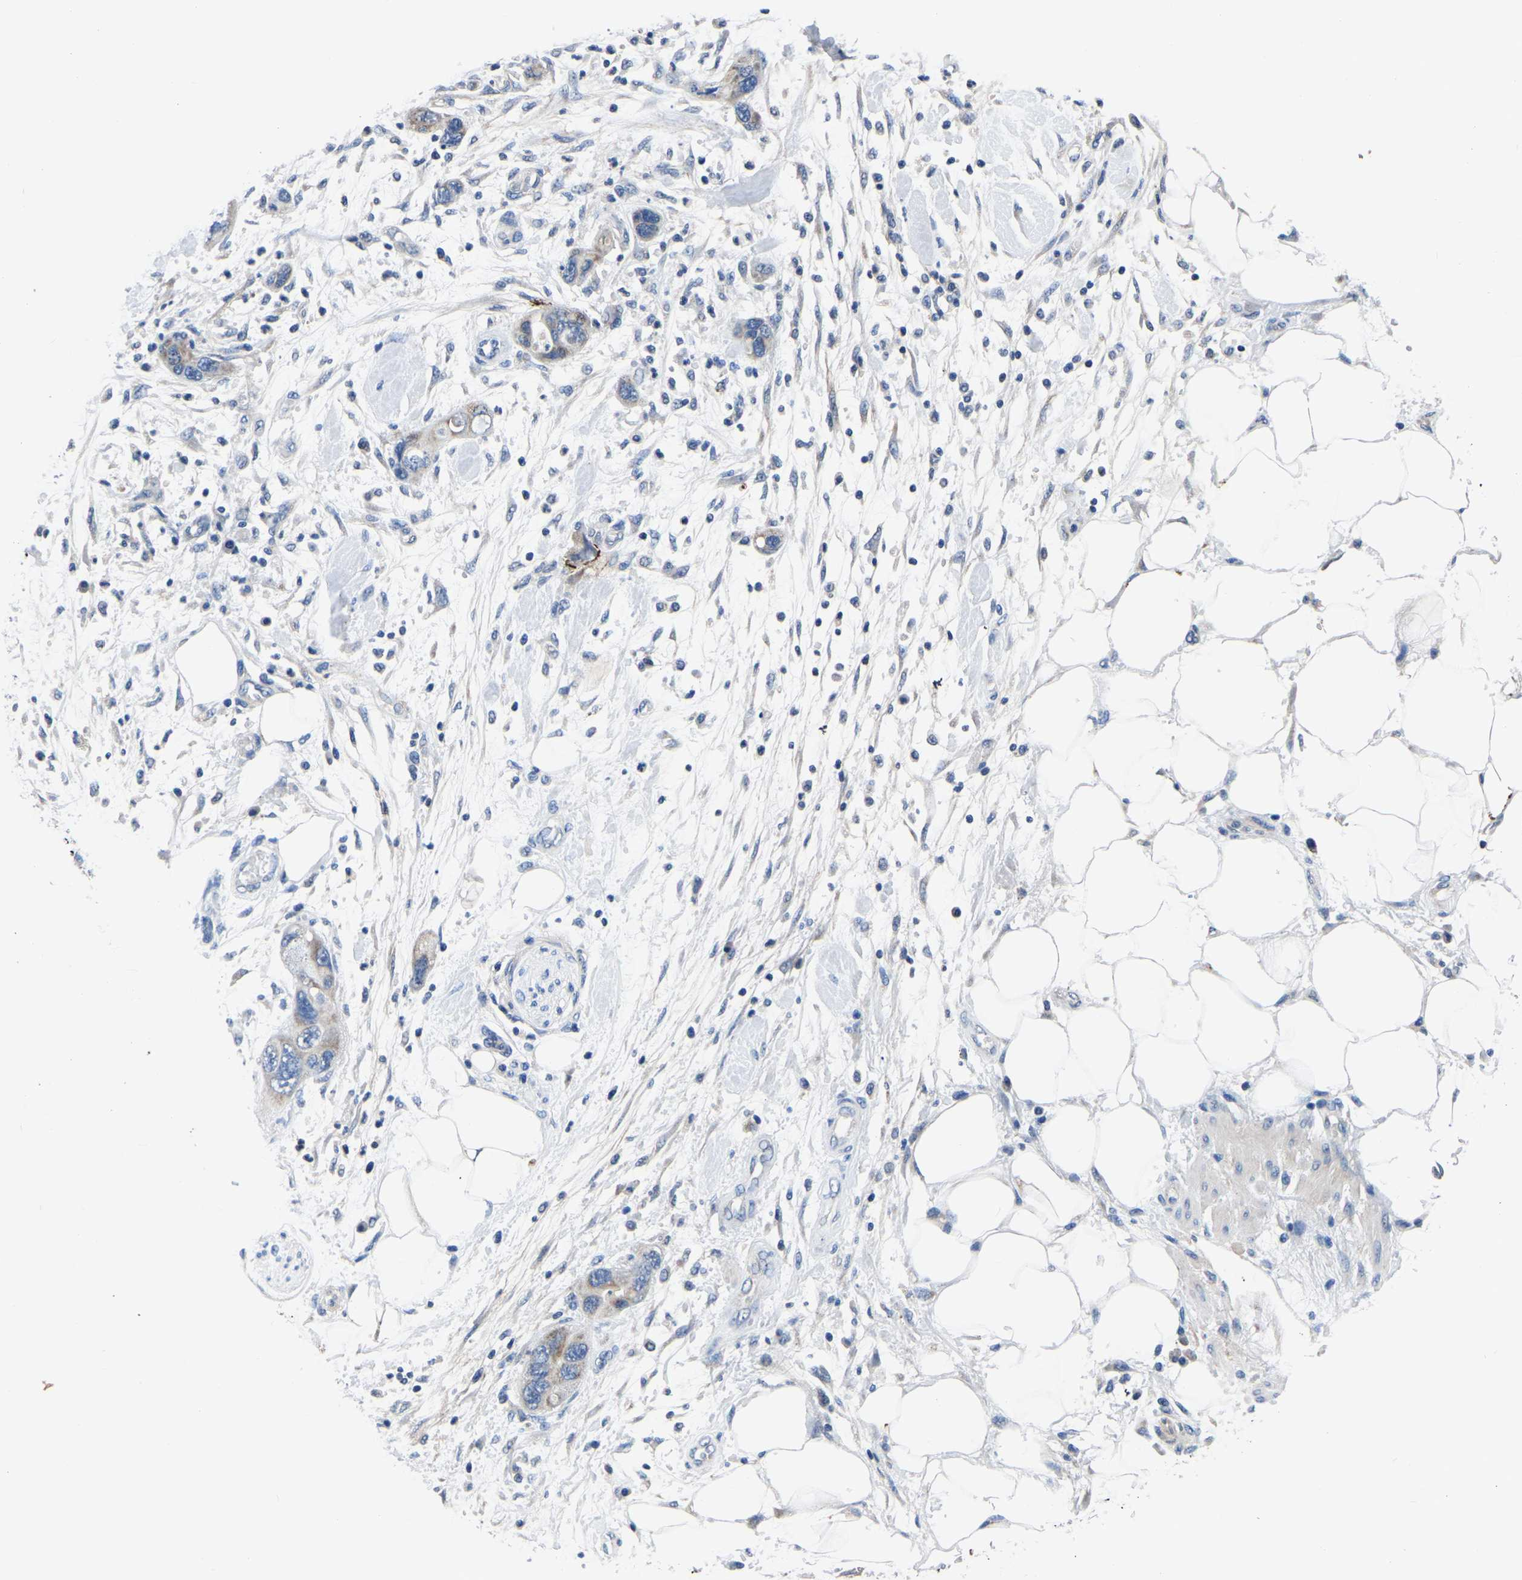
{"staining": {"intensity": "weak", "quantity": "<25%", "location": "cytoplasmic/membranous"}, "tissue": "pancreatic cancer", "cell_type": "Tumor cells", "image_type": "cancer", "snomed": [{"axis": "morphology", "description": "Normal tissue, NOS"}, {"axis": "morphology", "description": "Adenocarcinoma, NOS"}, {"axis": "topography", "description": "Pancreas"}], "caption": "The image exhibits no staining of tumor cells in pancreatic cancer (adenocarcinoma).", "gene": "FGD5", "patient": {"sex": "female", "age": 71}}